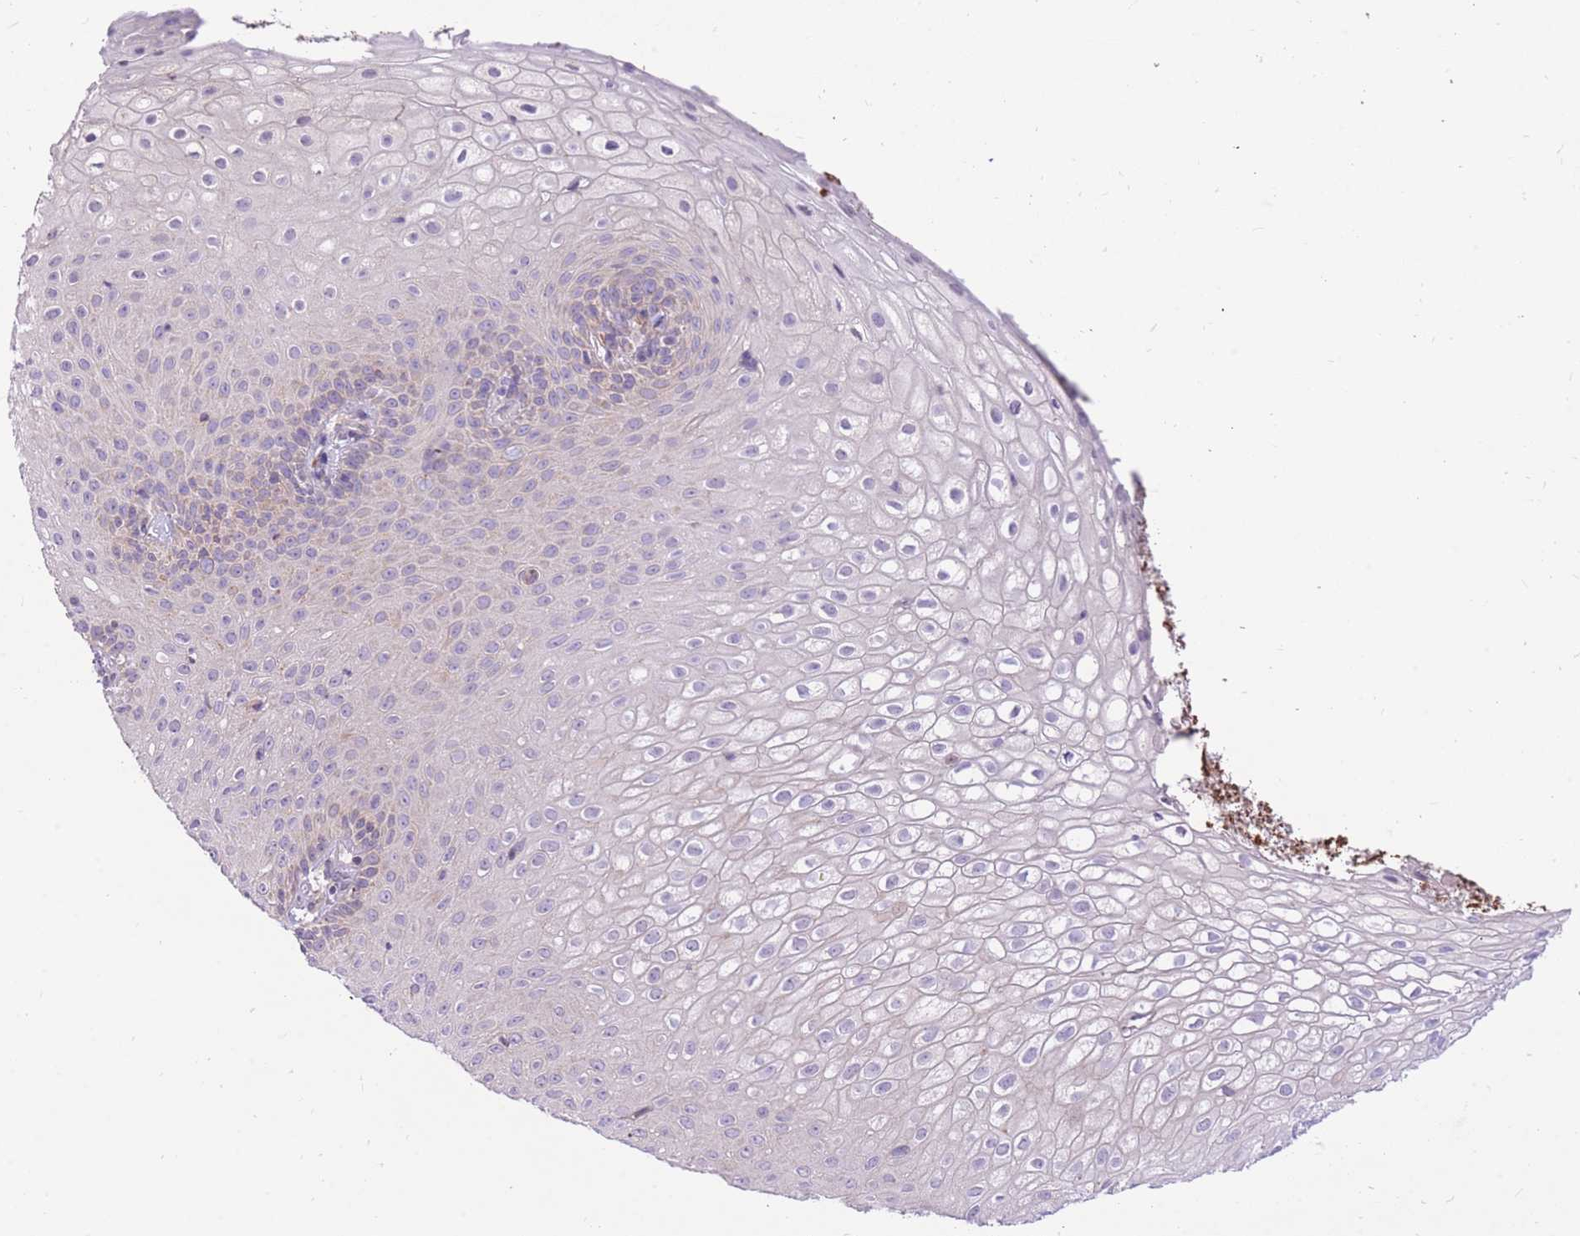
{"staining": {"intensity": "negative", "quantity": "none", "location": "none"}, "tissue": "skin", "cell_type": "Epidermal cells", "image_type": "normal", "snomed": [{"axis": "morphology", "description": "Normal tissue, NOS"}, {"axis": "topography", "description": "Anal"}], "caption": "Epidermal cells show no significant positivity in benign skin.", "gene": "TOPAZ1", "patient": {"sex": "male", "age": 80}}